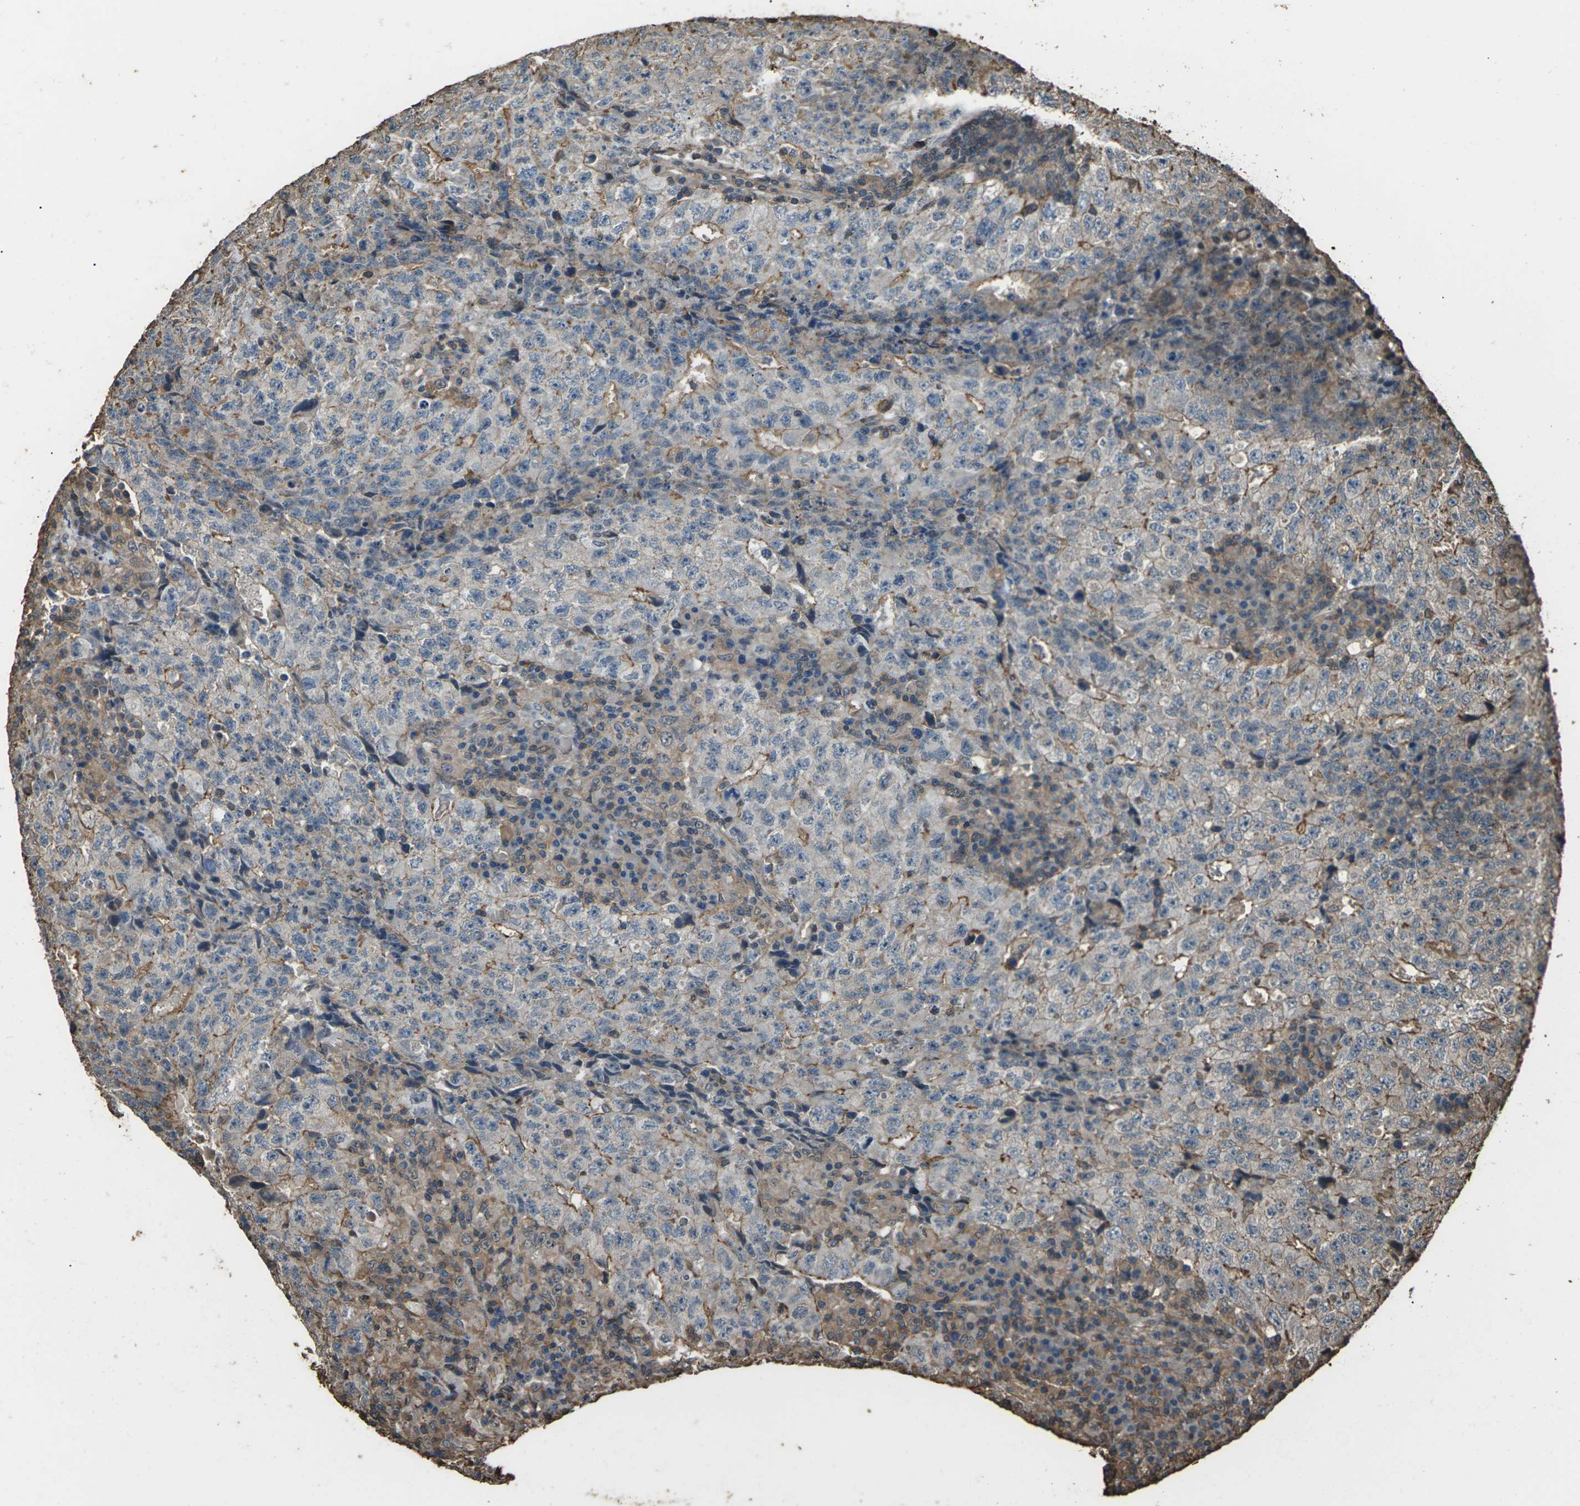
{"staining": {"intensity": "moderate", "quantity": "<25%", "location": "cytoplasmic/membranous"}, "tissue": "testis cancer", "cell_type": "Tumor cells", "image_type": "cancer", "snomed": [{"axis": "morphology", "description": "Necrosis, NOS"}, {"axis": "morphology", "description": "Carcinoma, Embryonal, NOS"}, {"axis": "topography", "description": "Testis"}], "caption": "The photomicrograph exhibits a brown stain indicating the presence of a protein in the cytoplasmic/membranous of tumor cells in testis cancer.", "gene": "DHPS", "patient": {"sex": "male", "age": 19}}